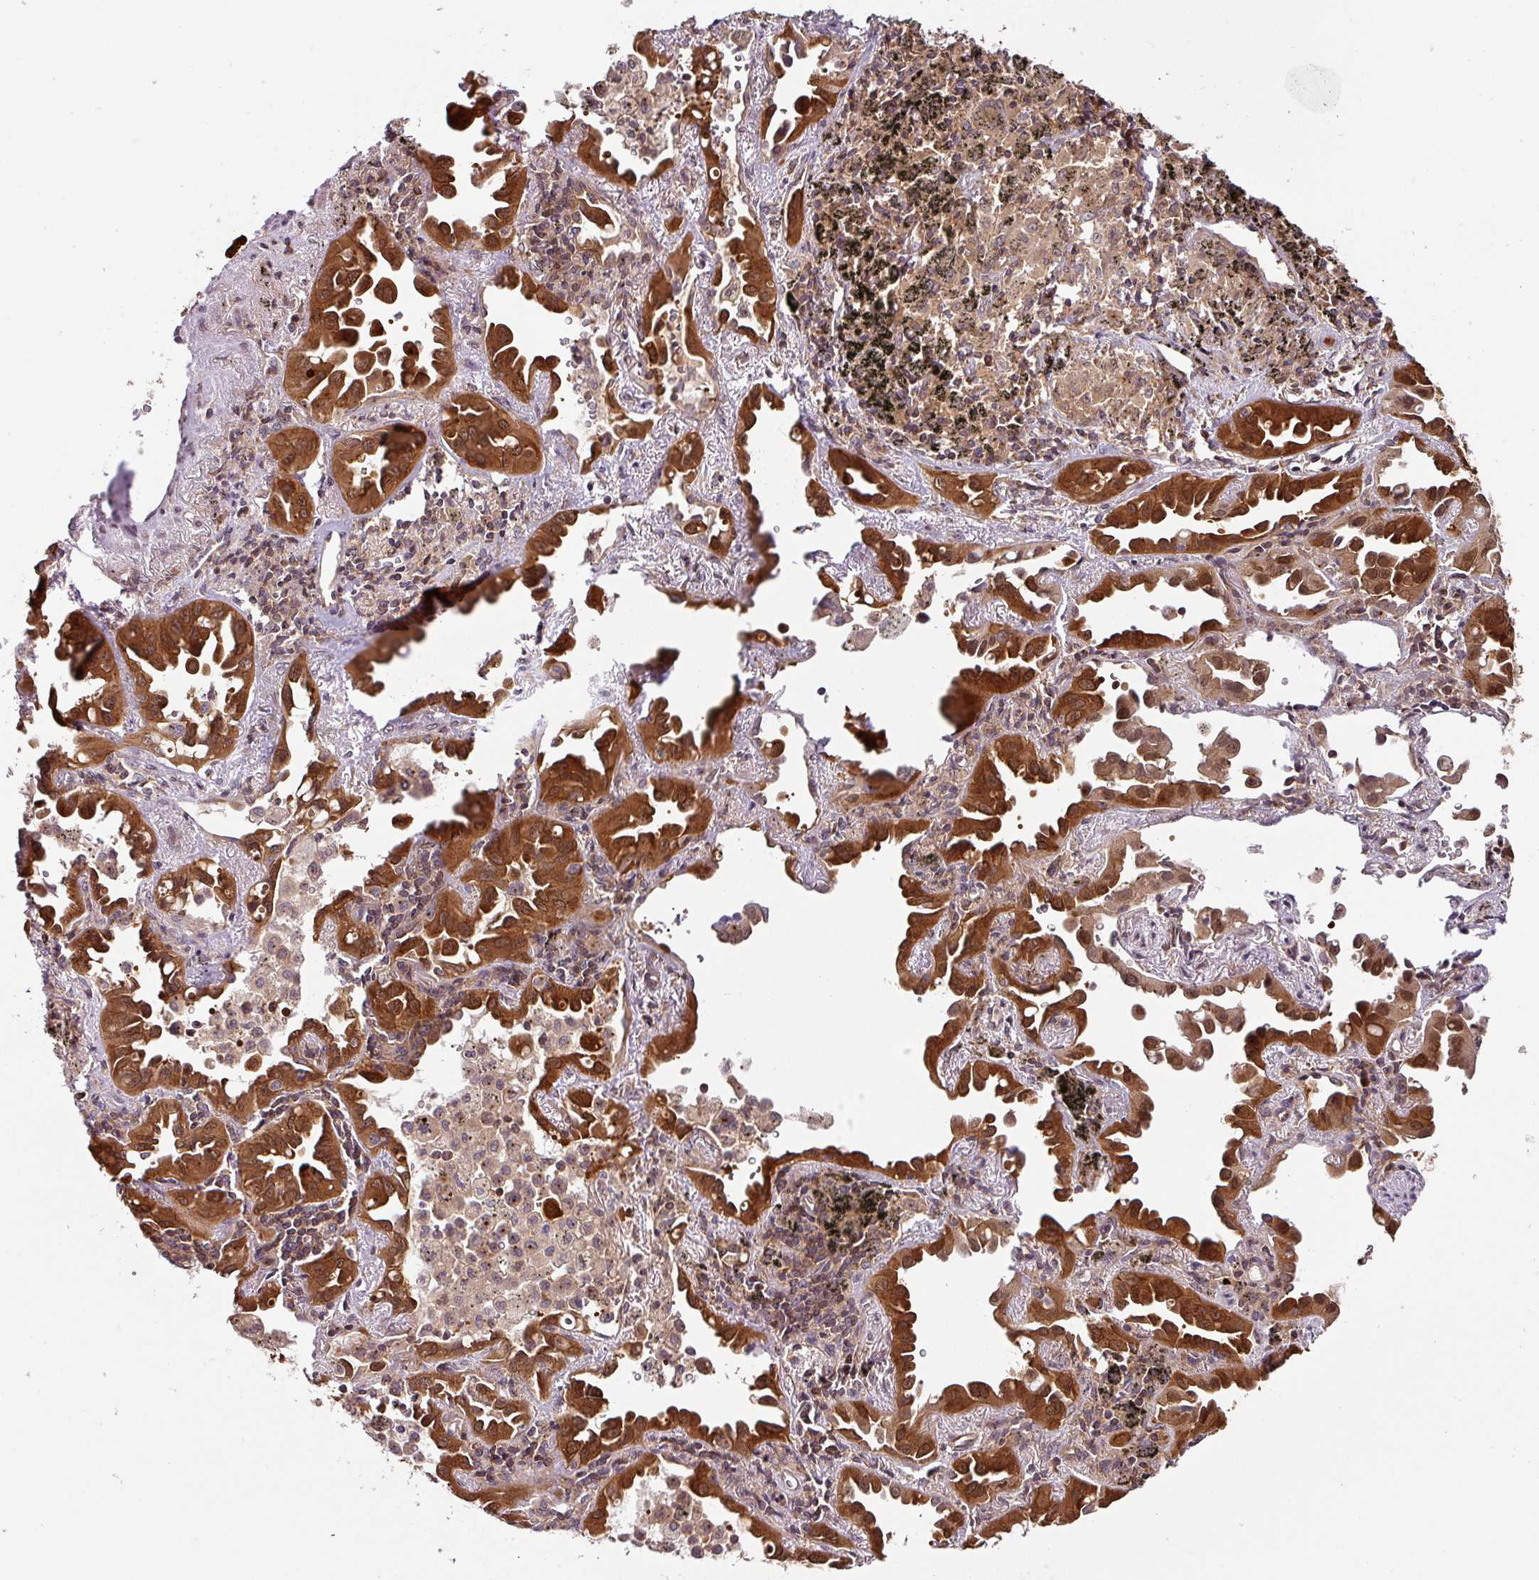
{"staining": {"intensity": "strong", "quantity": ">75%", "location": "cytoplasmic/membranous,nuclear"}, "tissue": "lung cancer", "cell_type": "Tumor cells", "image_type": "cancer", "snomed": [{"axis": "morphology", "description": "Adenocarcinoma, NOS"}, {"axis": "topography", "description": "Lung"}], "caption": "IHC image of neoplastic tissue: human lung adenocarcinoma stained using immunohistochemistry demonstrates high levels of strong protein expression localized specifically in the cytoplasmic/membranous and nuclear of tumor cells, appearing as a cytoplasmic/membranous and nuclear brown color.", "gene": "SHB", "patient": {"sex": "male", "age": 68}}